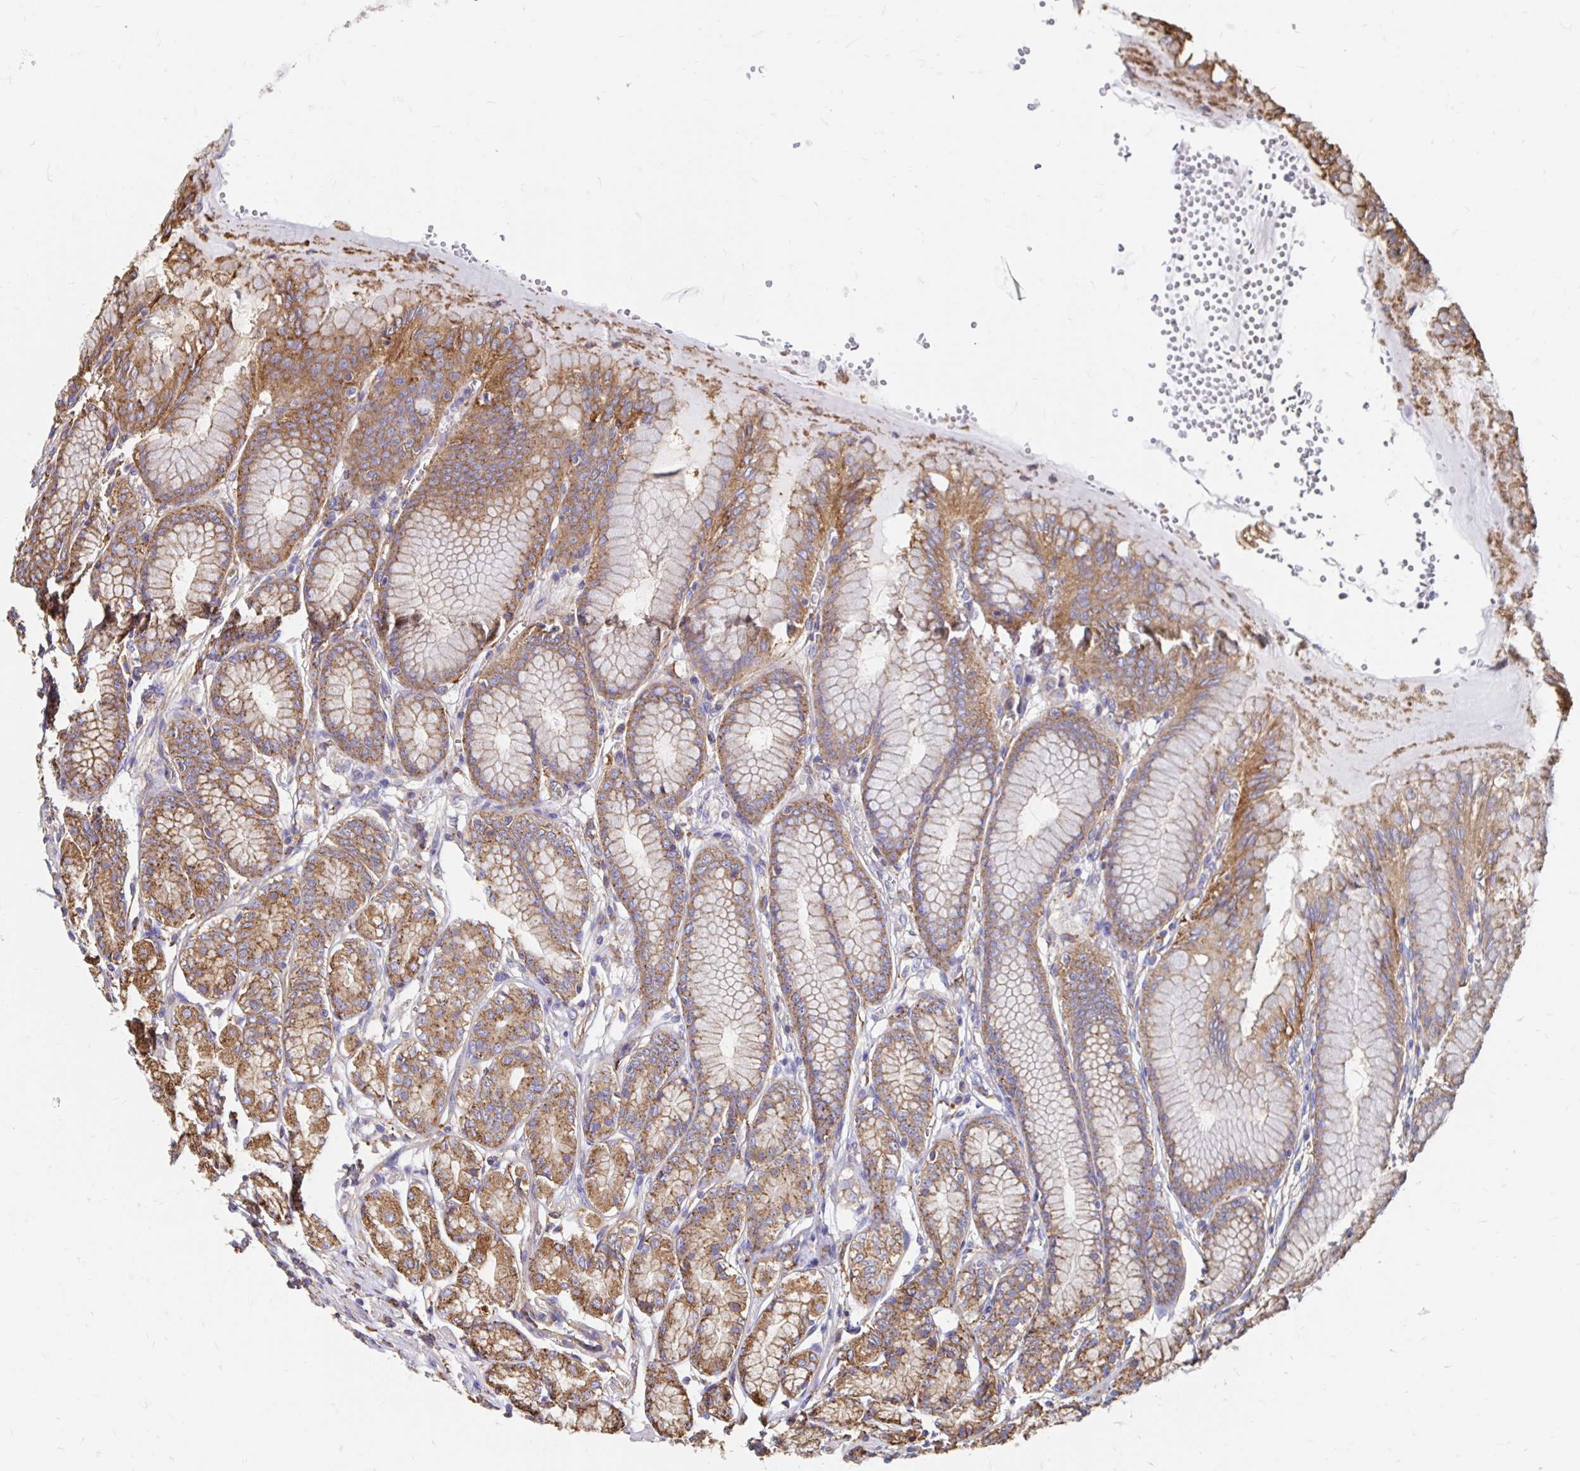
{"staining": {"intensity": "moderate", "quantity": ">75%", "location": "cytoplasmic/membranous"}, "tissue": "stomach", "cell_type": "Glandular cells", "image_type": "normal", "snomed": [{"axis": "morphology", "description": "Normal tissue, NOS"}, {"axis": "topography", "description": "Stomach"}, {"axis": "topography", "description": "Stomach, lower"}], "caption": "A medium amount of moderate cytoplasmic/membranous staining is seen in about >75% of glandular cells in normal stomach.", "gene": "CLTC", "patient": {"sex": "male", "age": 76}}